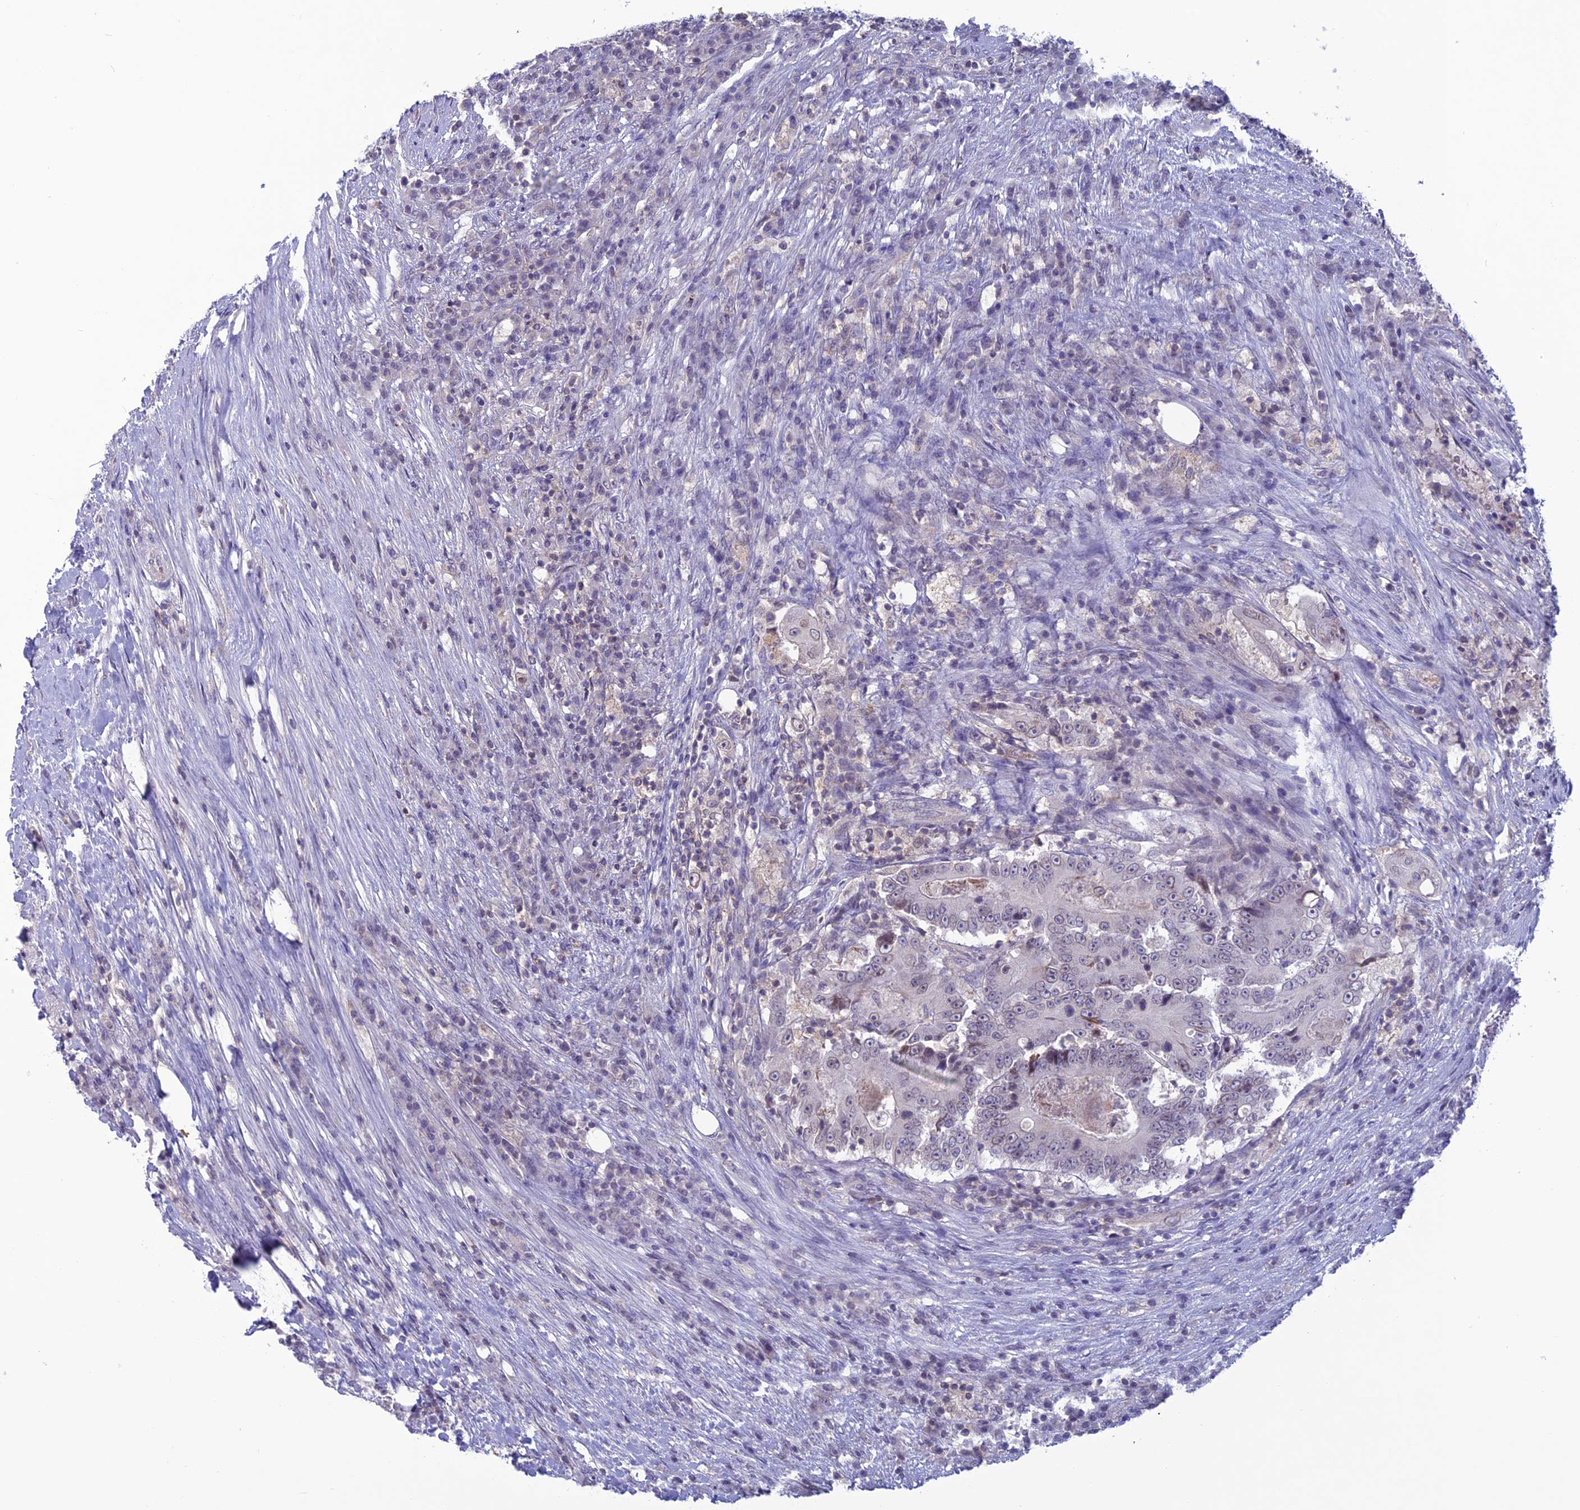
{"staining": {"intensity": "weak", "quantity": "<25%", "location": "cytoplasmic/membranous,nuclear"}, "tissue": "colorectal cancer", "cell_type": "Tumor cells", "image_type": "cancer", "snomed": [{"axis": "morphology", "description": "Adenocarcinoma, NOS"}, {"axis": "topography", "description": "Colon"}], "caption": "Protein analysis of colorectal cancer reveals no significant positivity in tumor cells.", "gene": "WDR46", "patient": {"sex": "male", "age": 83}}